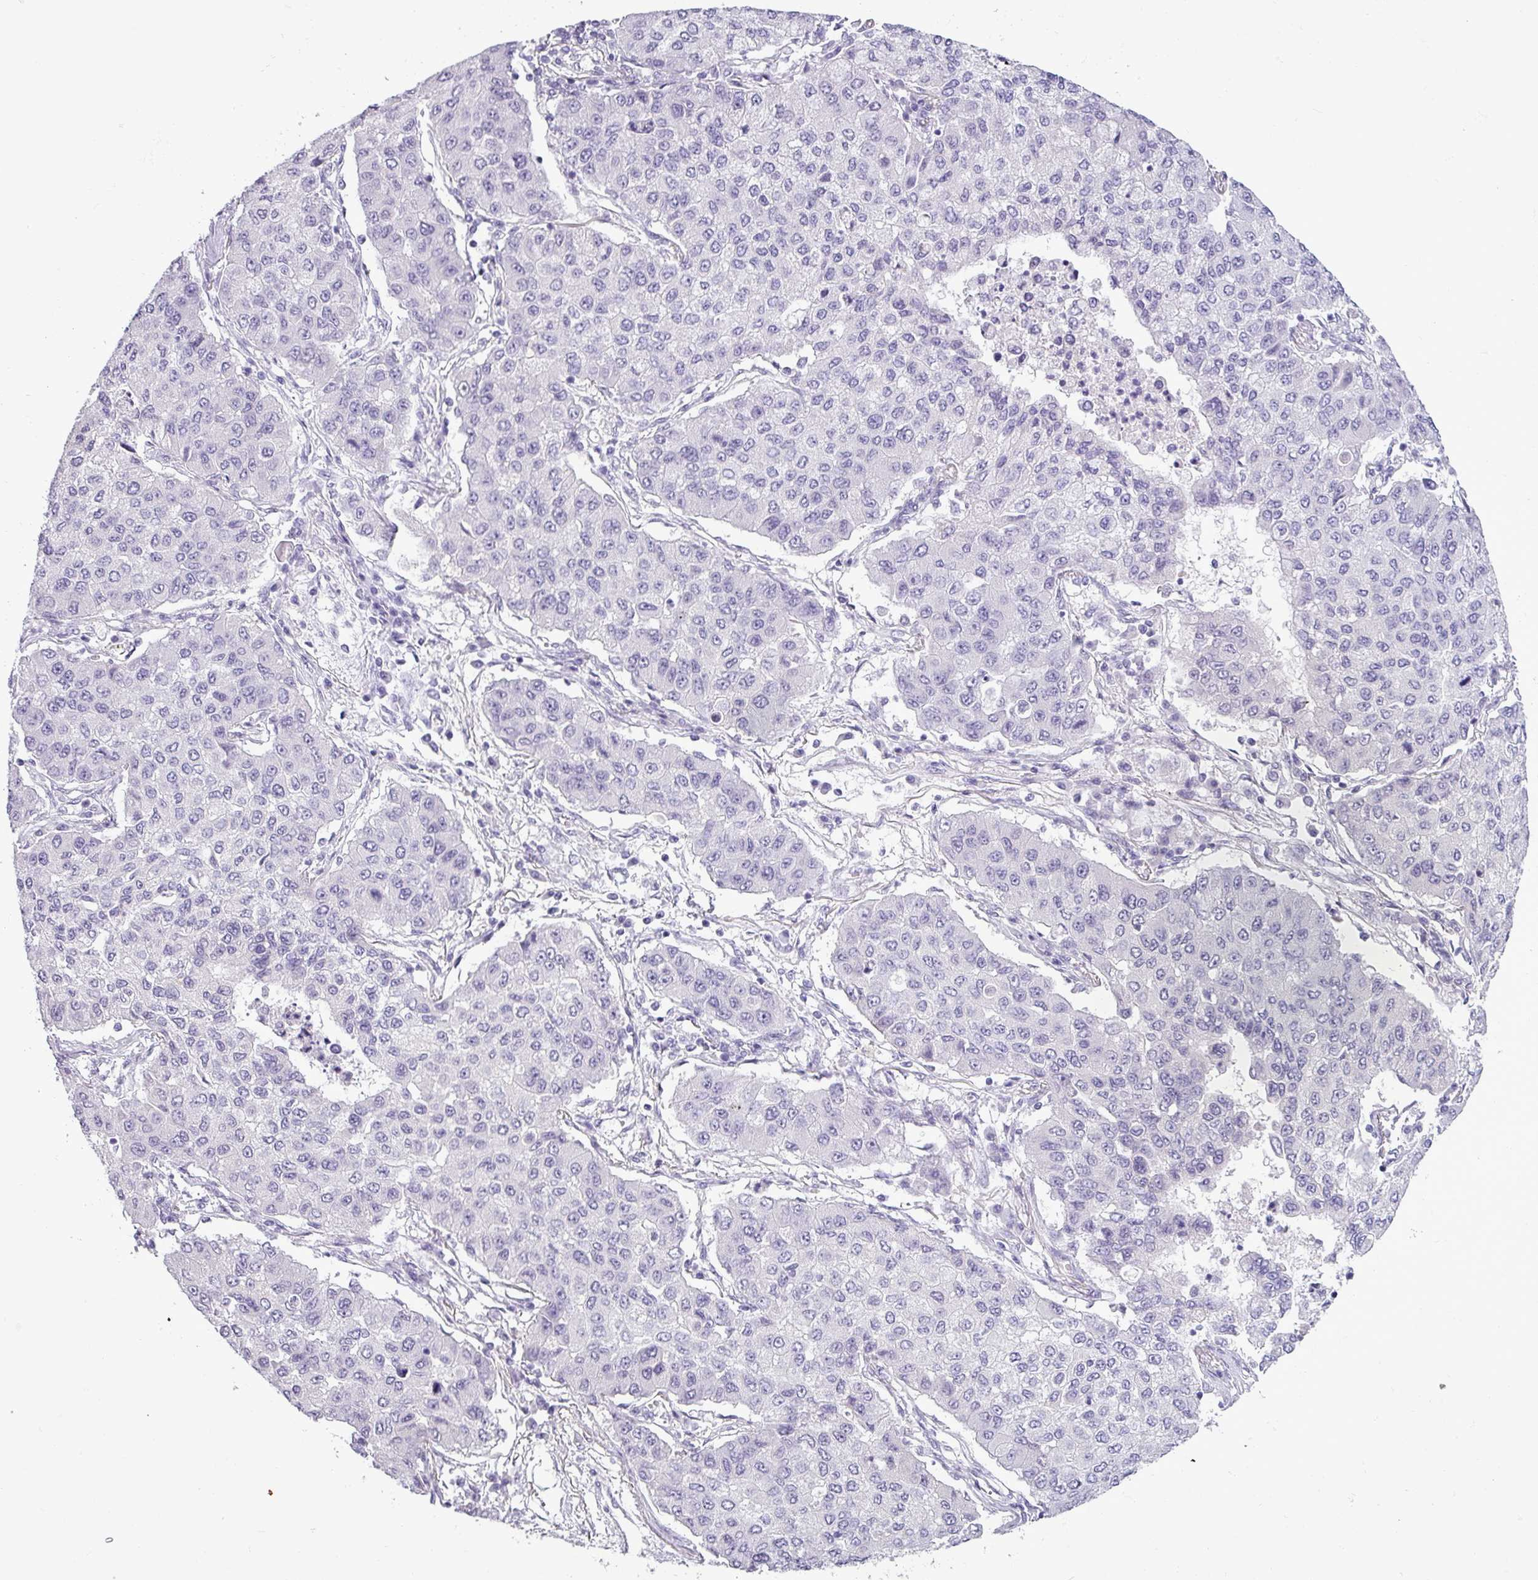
{"staining": {"intensity": "negative", "quantity": "none", "location": "none"}, "tissue": "lung cancer", "cell_type": "Tumor cells", "image_type": "cancer", "snomed": [{"axis": "morphology", "description": "Squamous cell carcinoma, NOS"}, {"axis": "topography", "description": "Lung"}], "caption": "High power microscopy photomicrograph of an immunohistochemistry (IHC) micrograph of lung squamous cell carcinoma, revealing no significant positivity in tumor cells. (DAB IHC visualized using brightfield microscopy, high magnification).", "gene": "CDH16", "patient": {"sex": "male", "age": 74}}